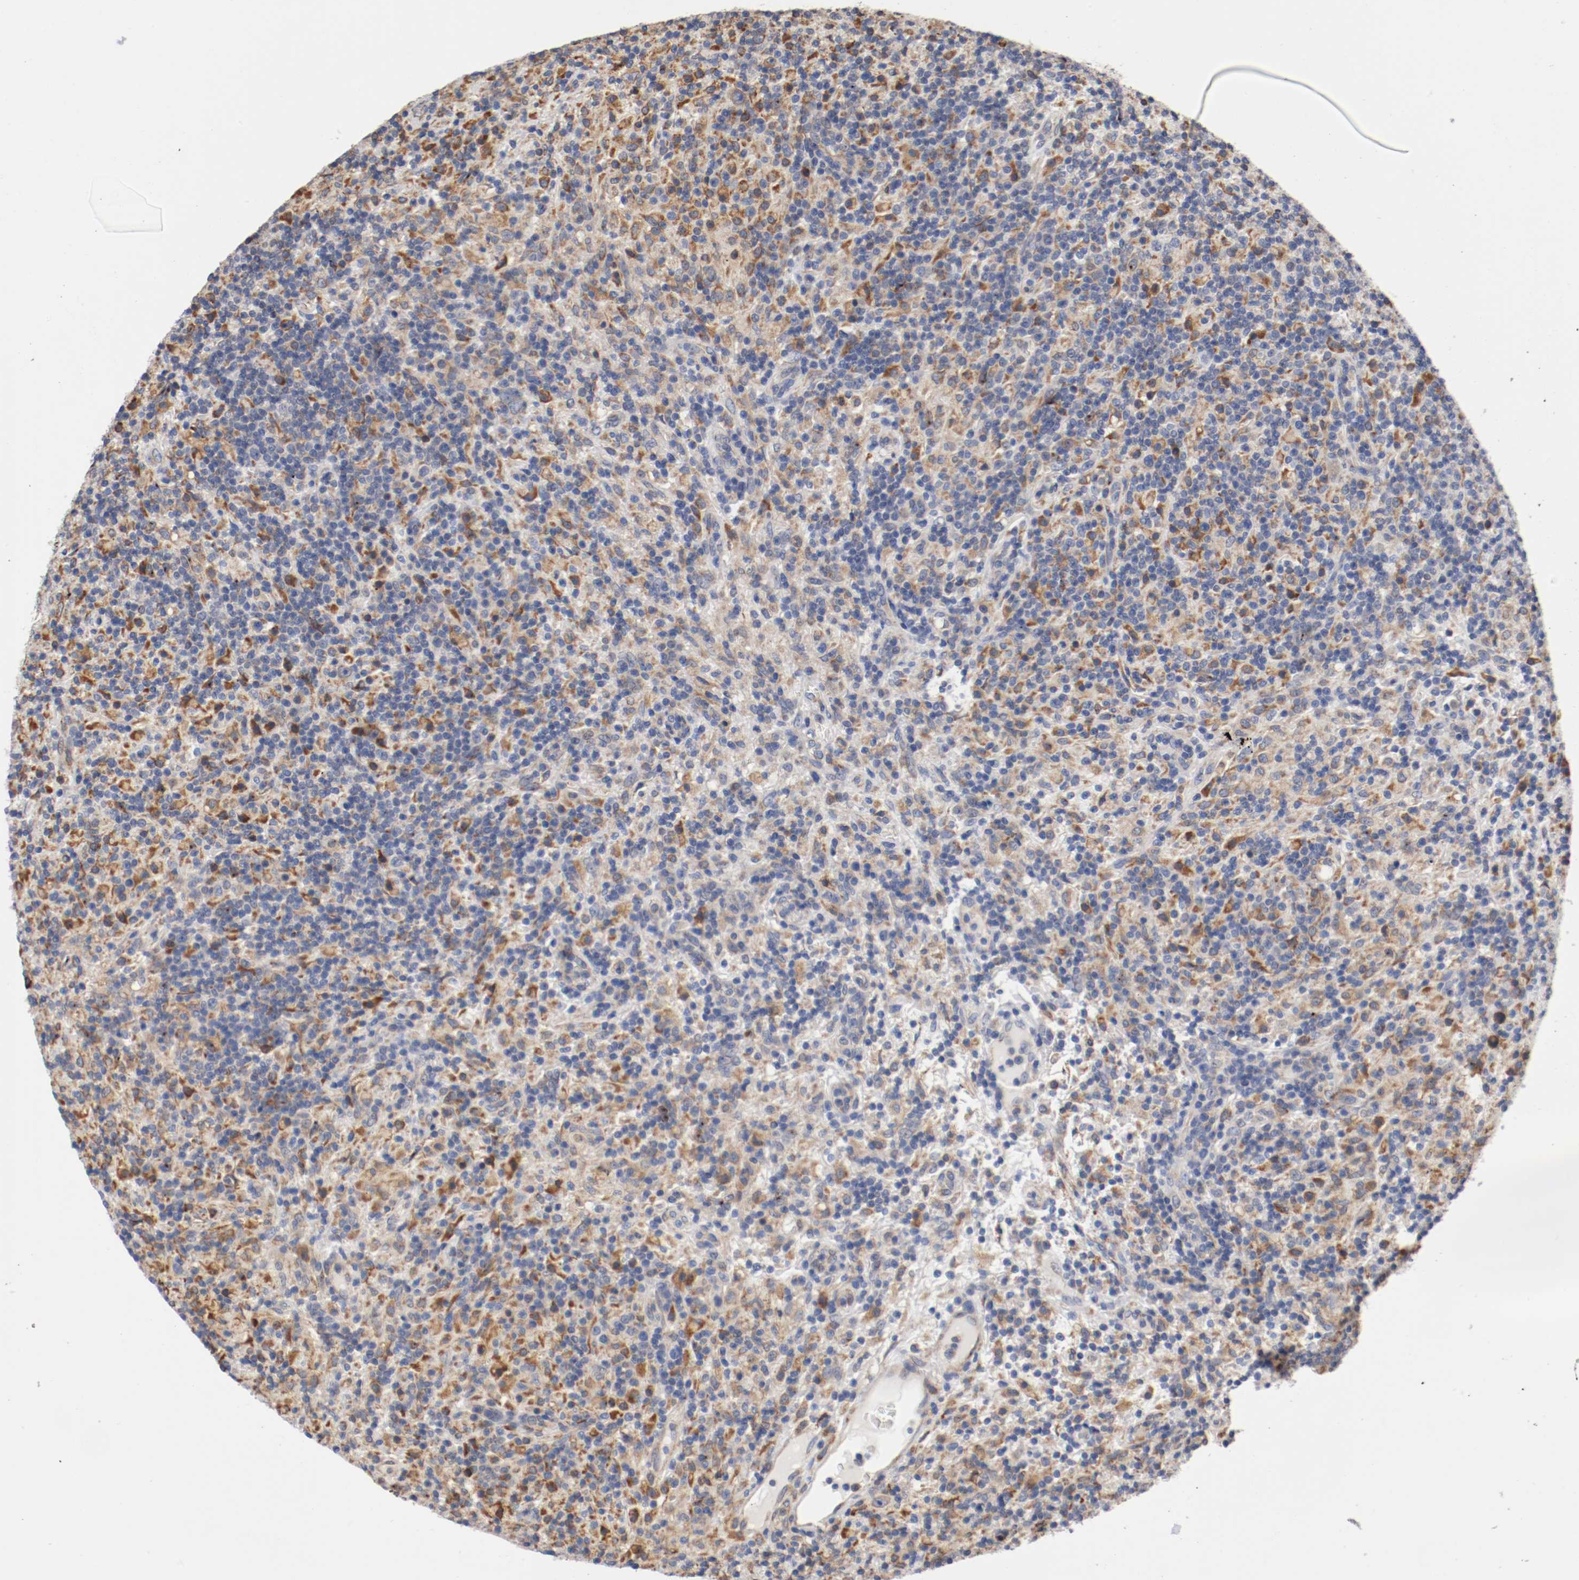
{"staining": {"intensity": "negative", "quantity": "none", "location": "none"}, "tissue": "lymphoma", "cell_type": "Tumor cells", "image_type": "cancer", "snomed": [{"axis": "morphology", "description": "Hodgkin's disease, NOS"}, {"axis": "topography", "description": "Lymph node"}], "caption": "Human lymphoma stained for a protein using IHC displays no expression in tumor cells.", "gene": "TNFSF13", "patient": {"sex": "male", "age": 70}}